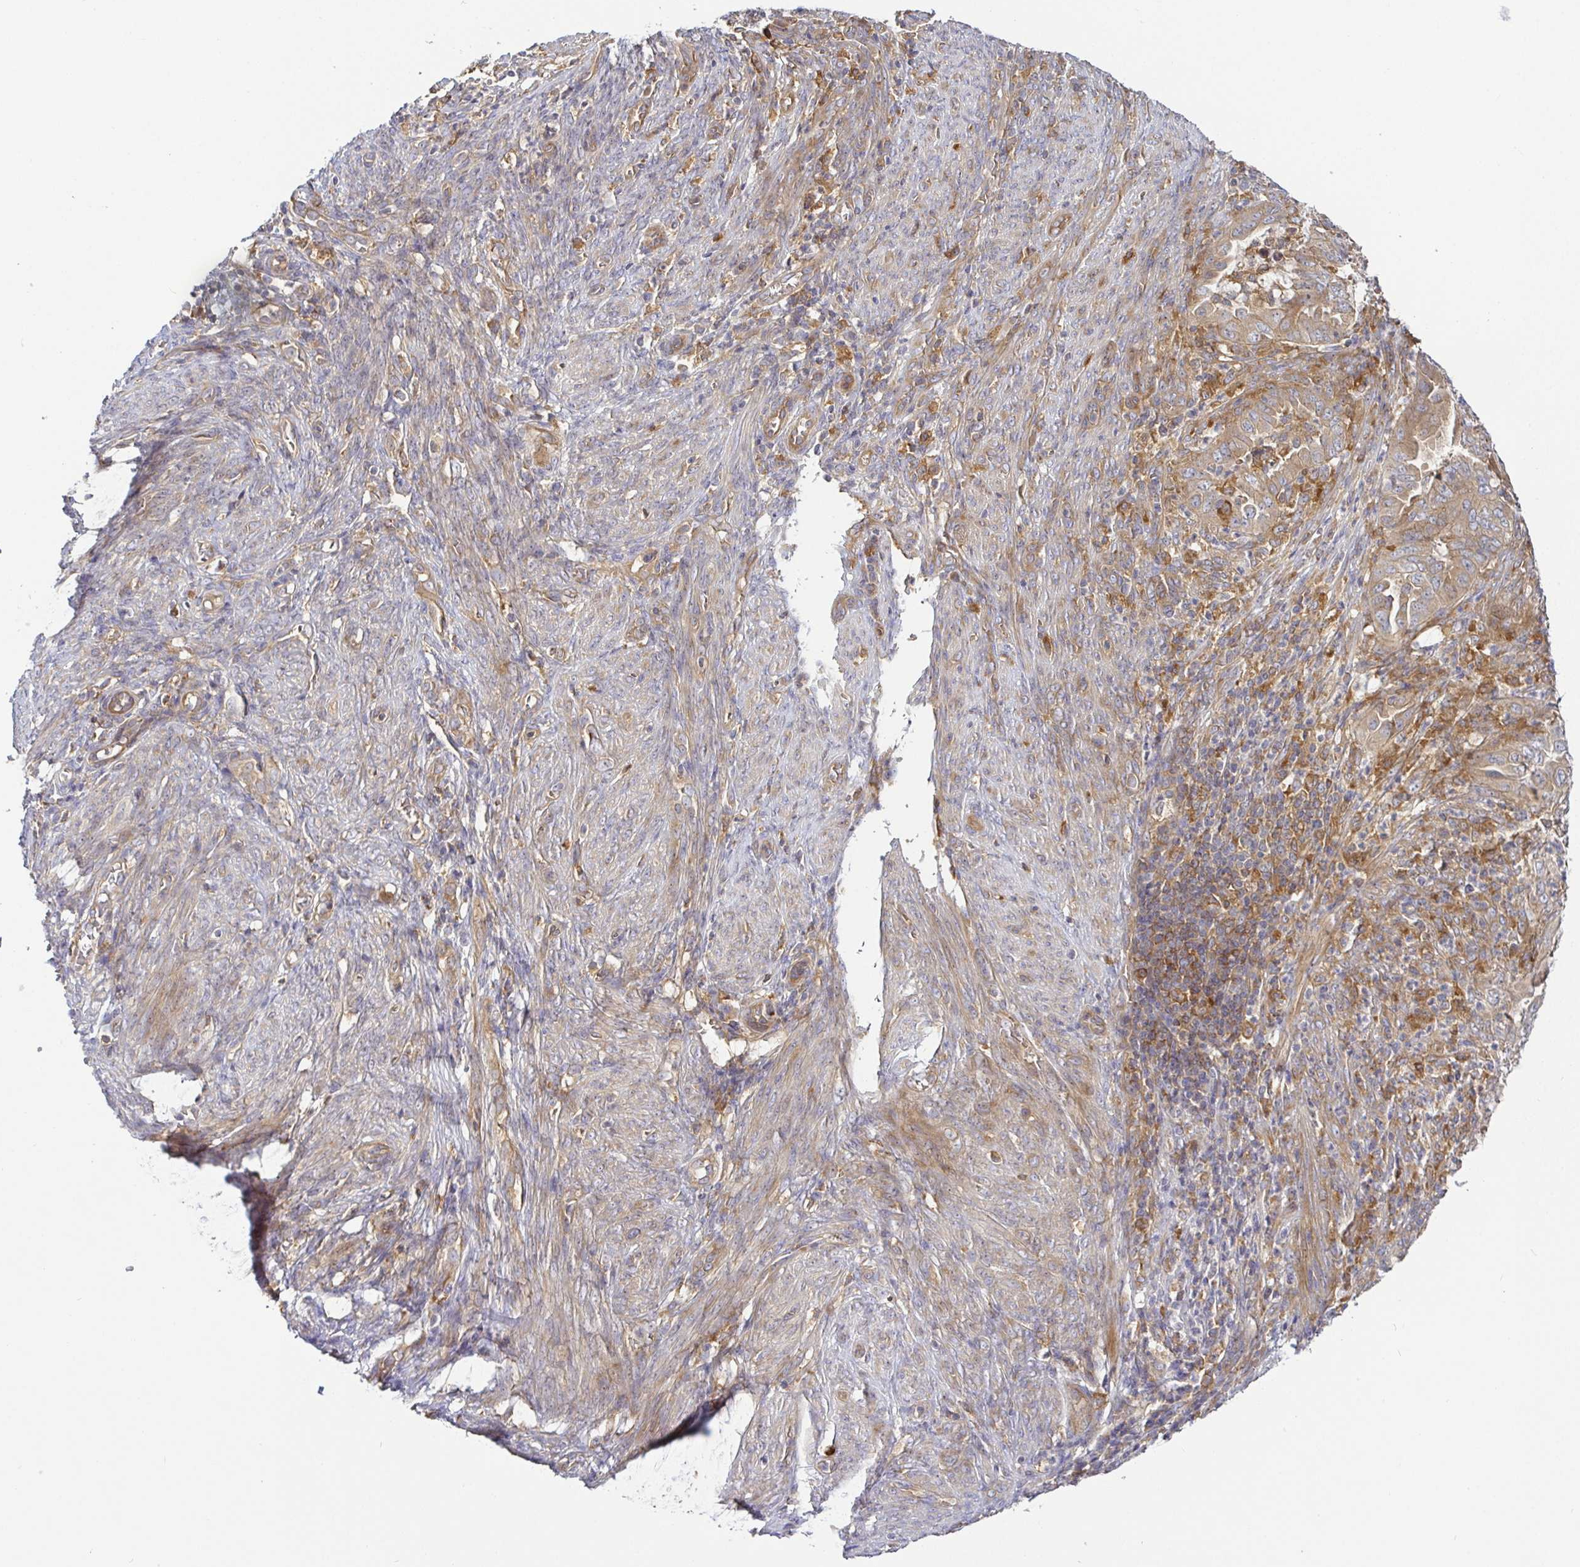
{"staining": {"intensity": "weak", "quantity": ">75%", "location": "cytoplasmic/membranous"}, "tissue": "endometrial cancer", "cell_type": "Tumor cells", "image_type": "cancer", "snomed": [{"axis": "morphology", "description": "Adenocarcinoma, NOS"}, {"axis": "topography", "description": "Endometrium"}], "caption": "Protein staining of endometrial cancer tissue shows weak cytoplasmic/membranous expression in about >75% of tumor cells. (IHC, brightfield microscopy, high magnification).", "gene": "SNX8", "patient": {"sex": "female", "age": 51}}